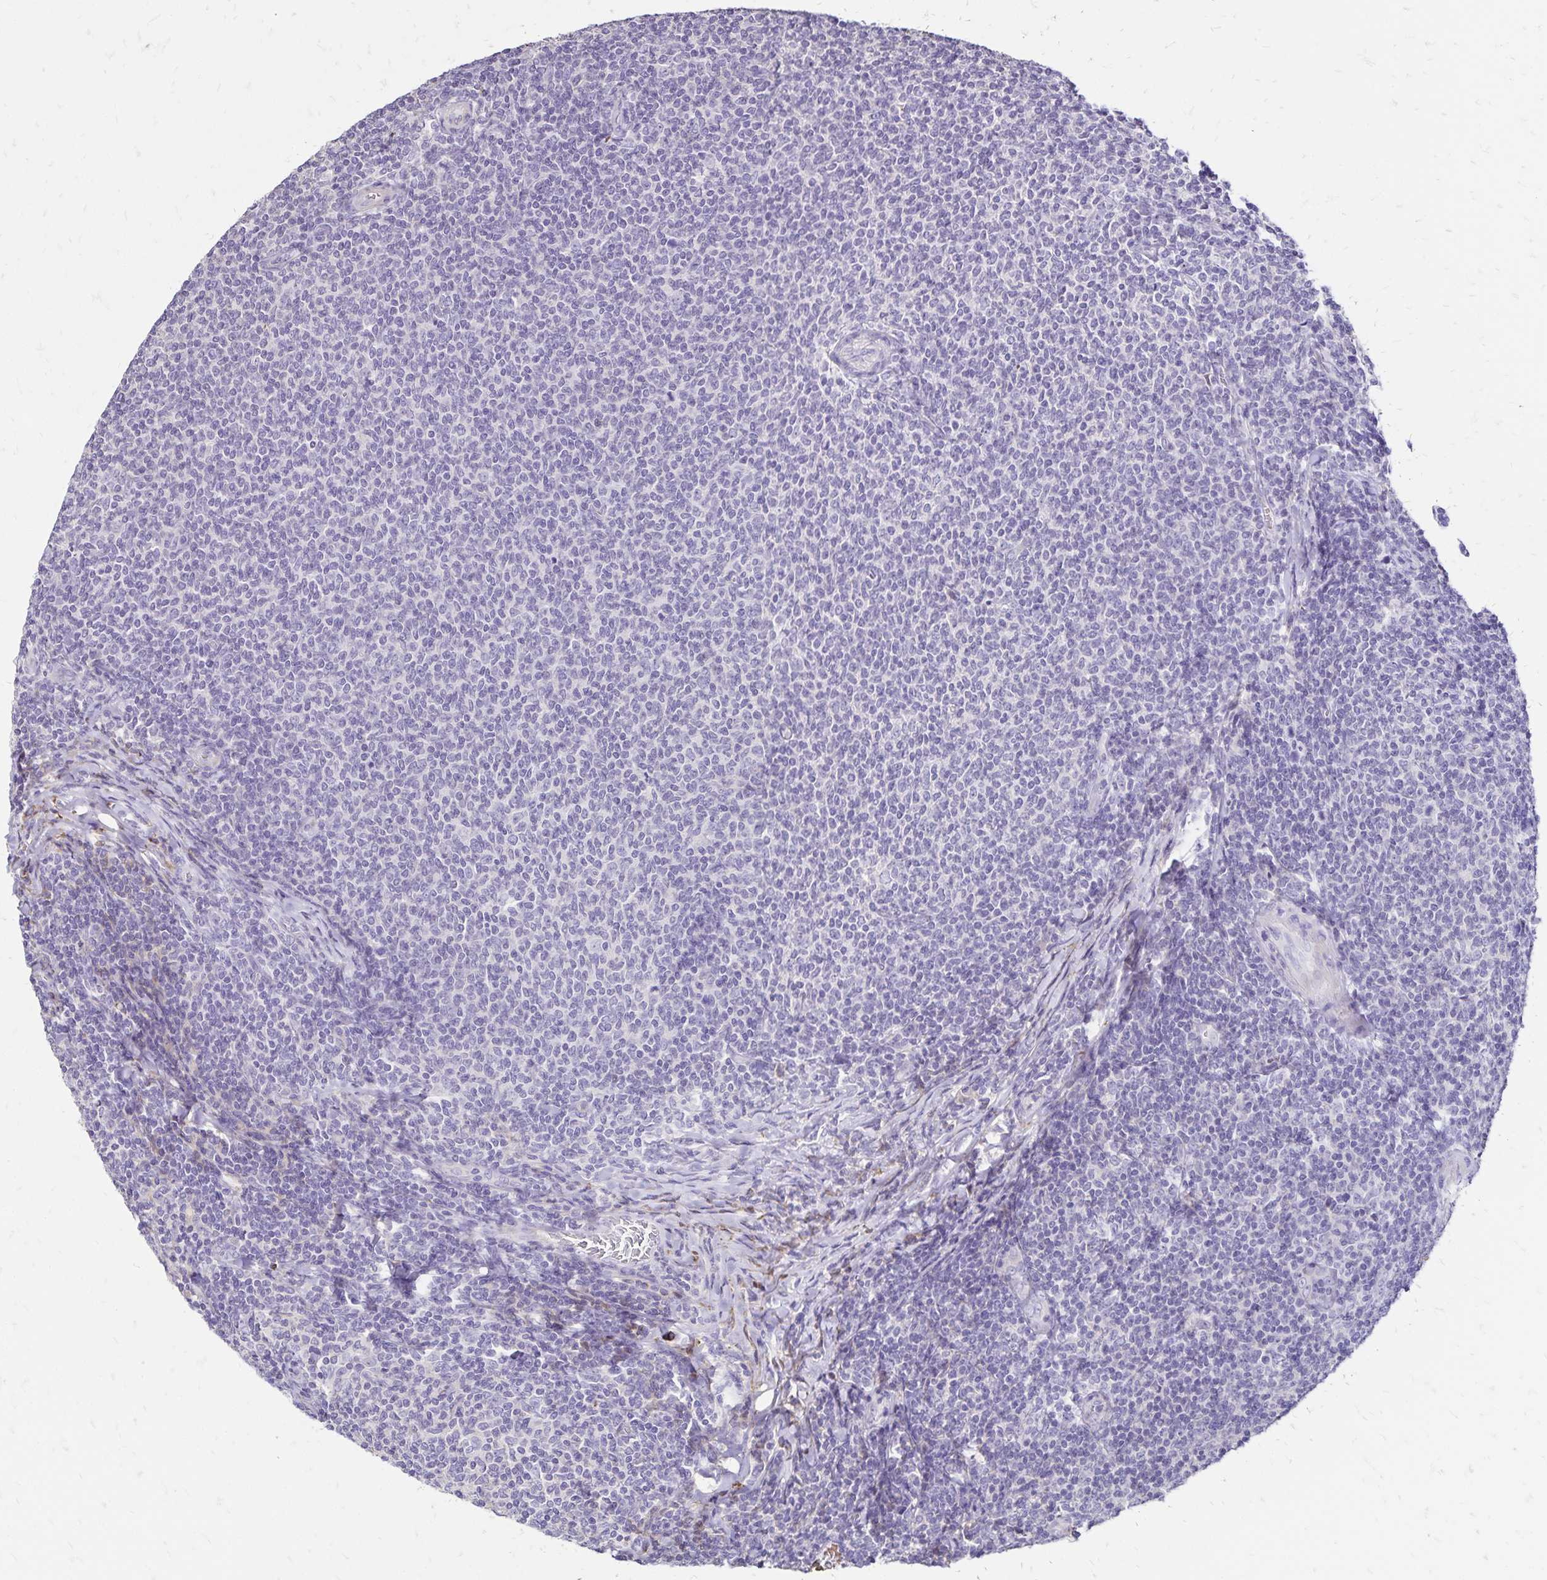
{"staining": {"intensity": "negative", "quantity": "none", "location": "none"}, "tissue": "lymphoma", "cell_type": "Tumor cells", "image_type": "cancer", "snomed": [{"axis": "morphology", "description": "Malignant lymphoma, non-Hodgkin's type, Low grade"}, {"axis": "topography", "description": "Lymph node"}], "caption": "Immunohistochemistry of human lymphoma shows no staining in tumor cells.", "gene": "KISS1", "patient": {"sex": "male", "age": 52}}